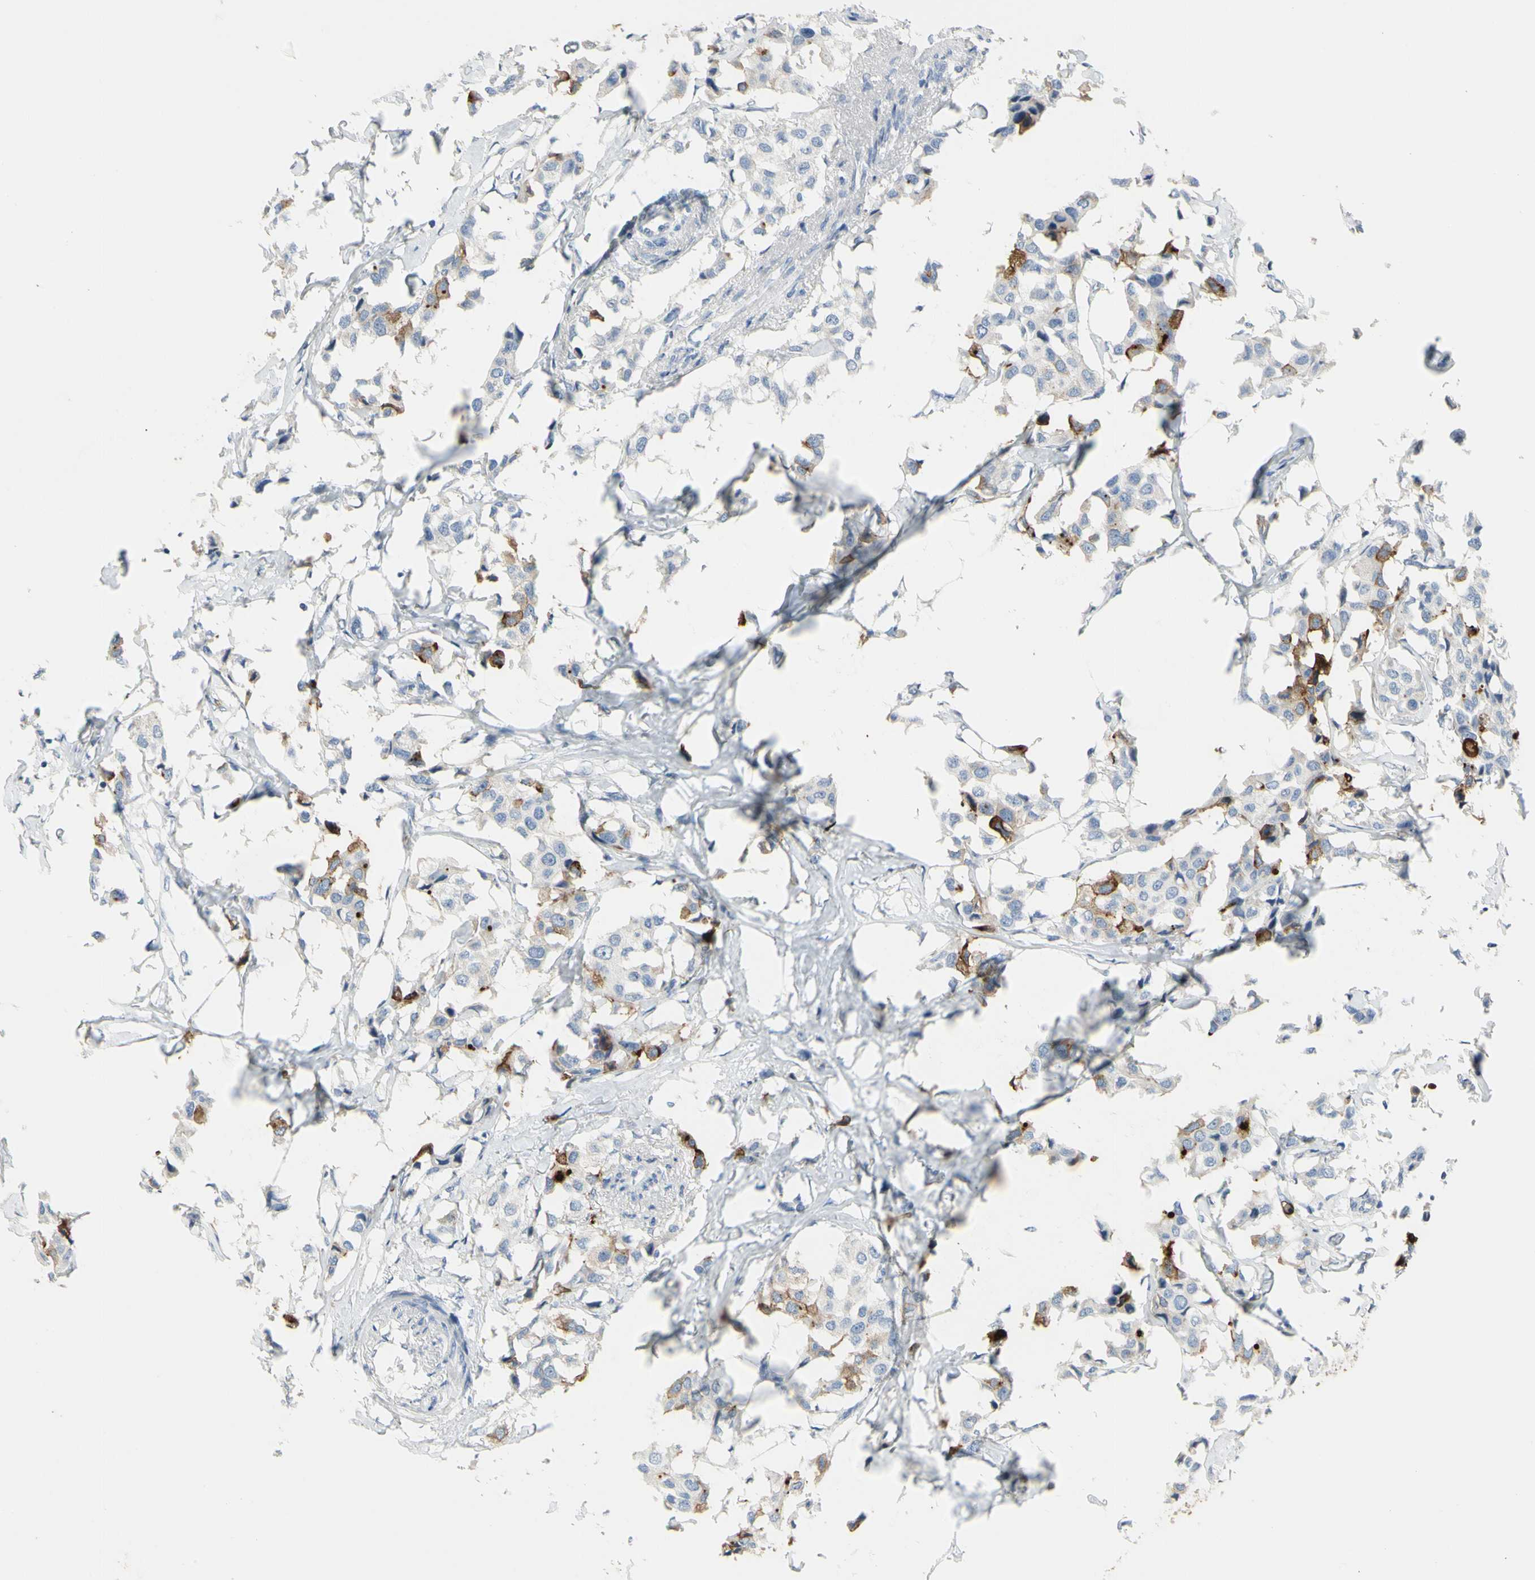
{"staining": {"intensity": "weak", "quantity": ">75%", "location": "cytoplasmic/membranous"}, "tissue": "breast cancer", "cell_type": "Tumor cells", "image_type": "cancer", "snomed": [{"axis": "morphology", "description": "Duct carcinoma"}, {"axis": "topography", "description": "Breast"}], "caption": "Immunohistochemistry (IHC) histopathology image of neoplastic tissue: breast cancer (intraductal carcinoma) stained using IHC reveals low levels of weak protein expression localized specifically in the cytoplasmic/membranous of tumor cells, appearing as a cytoplasmic/membranous brown color.", "gene": "MUC1", "patient": {"sex": "female", "age": 80}}